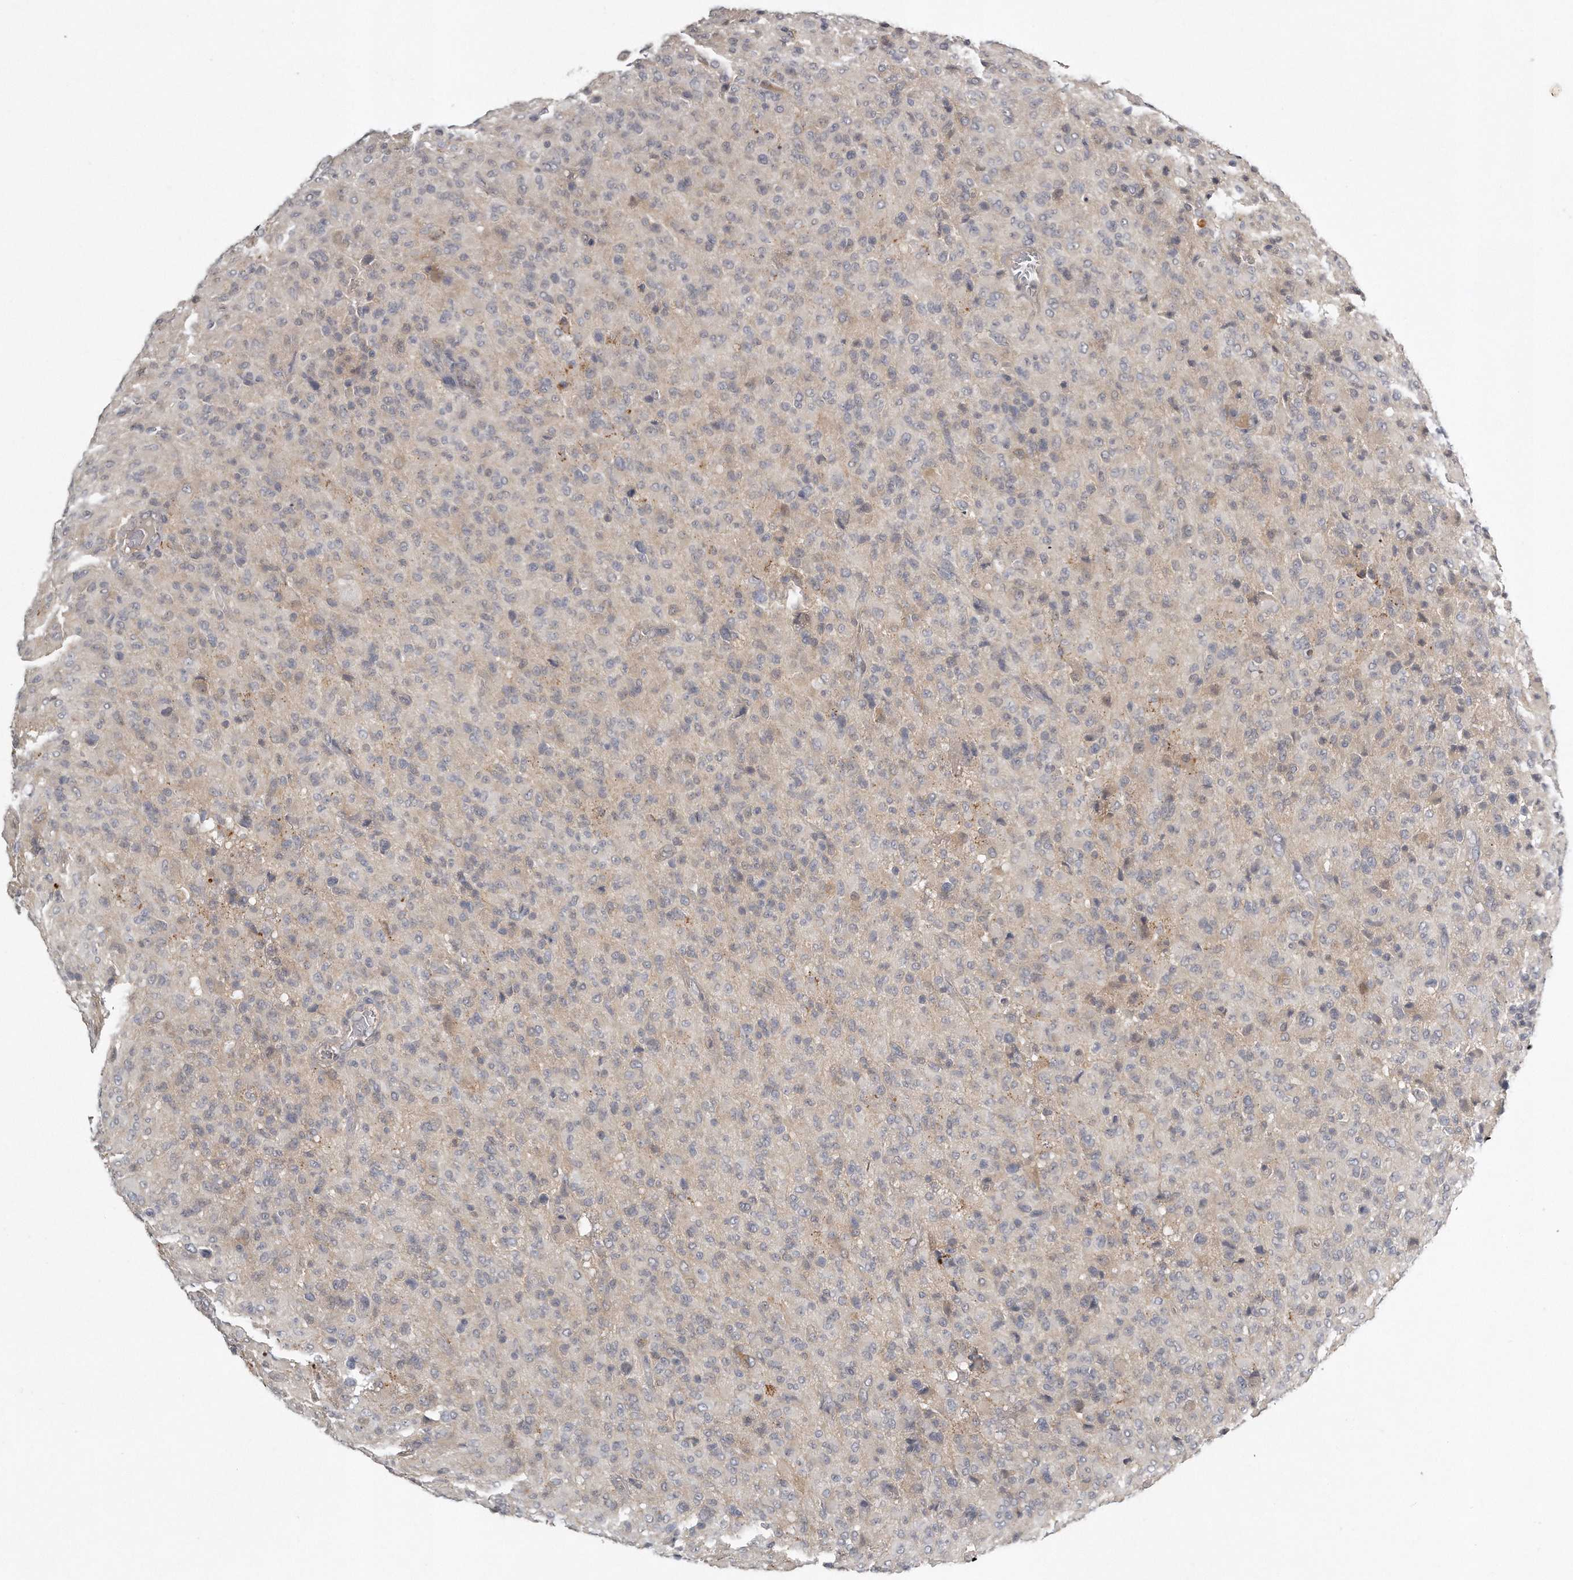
{"staining": {"intensity": "weak", "quantity": "<25%", "location": "cytoplasmic/membranous"}, "tissue": "glioma", "cell_type": "Tumor cells", "image_type": "cancer", "snomed": [{"axis": "morphology", "description": "Glioma, malignant, High grade"}, {"axis": "topography", "description": "Brain"}], "caption": "DAB (3,3'-diaminobenzidine) immunohistochemical staining of human glioma reveals no significant expression in tumor cells.", "gene": "GGCT", "patient": {"sex": "female", "age": 57}}